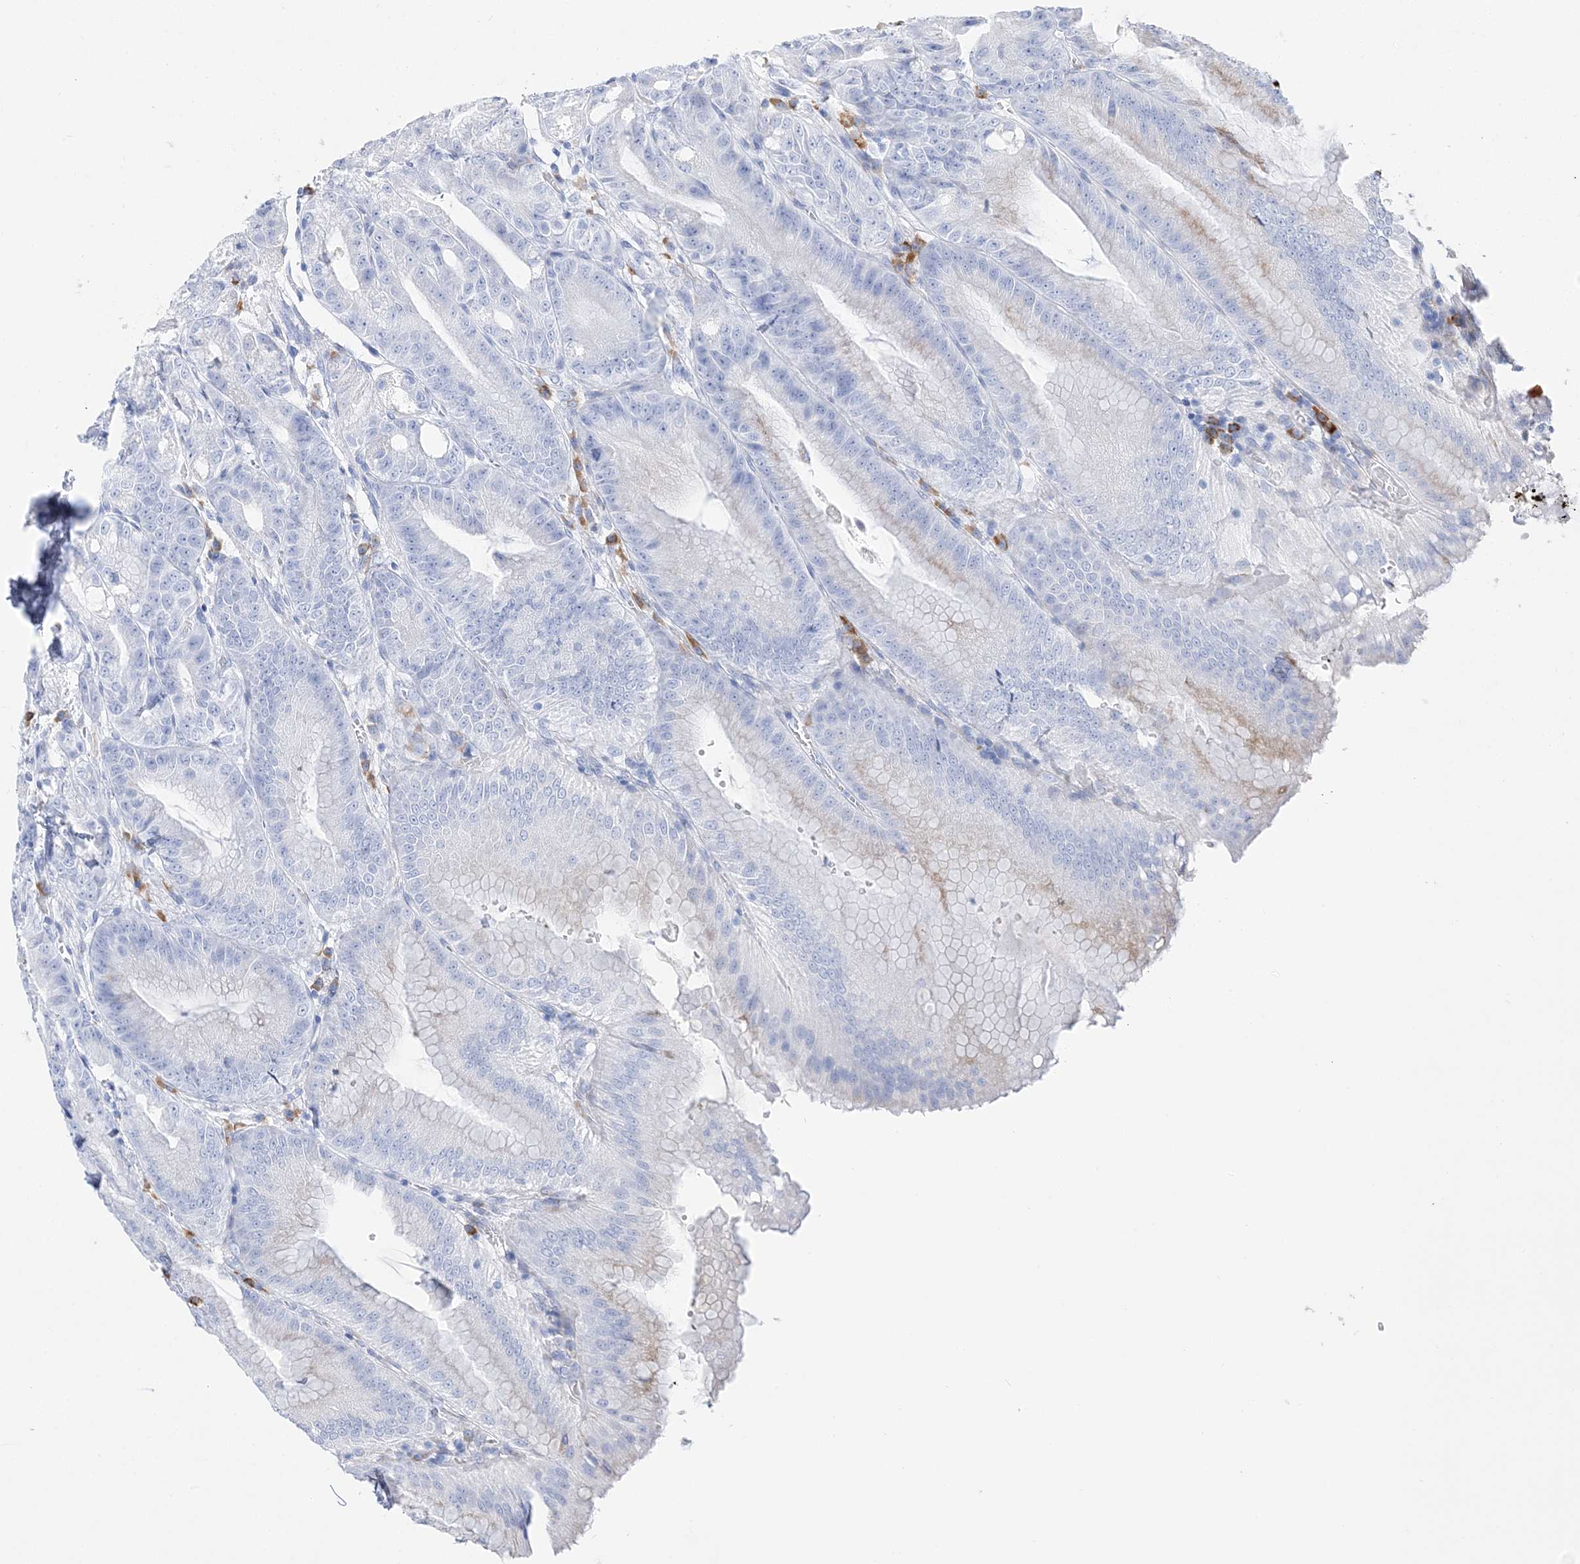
{"staining": {"intensity": "weak", "quantity": "<25%", "location": "cytoplasmic/membranous"}, "tissue": "stomach", "cell_type": "Glandular cells", "image_type": "normal", "snomed": [{"axis": "morphology", "description": "Normal tissue, NOS"}, {"axis": "topography", "description": "Stomach, upper"}, {"axis": "topography", "description": "Stomach, lower"}], "caption": "Stomach stained for a protein using immunohistochemistry (IHC) demonstrates no positivity glandular cells.", "gene": "TSPYL6", "patient": {"sex": "male", "age": 71}}